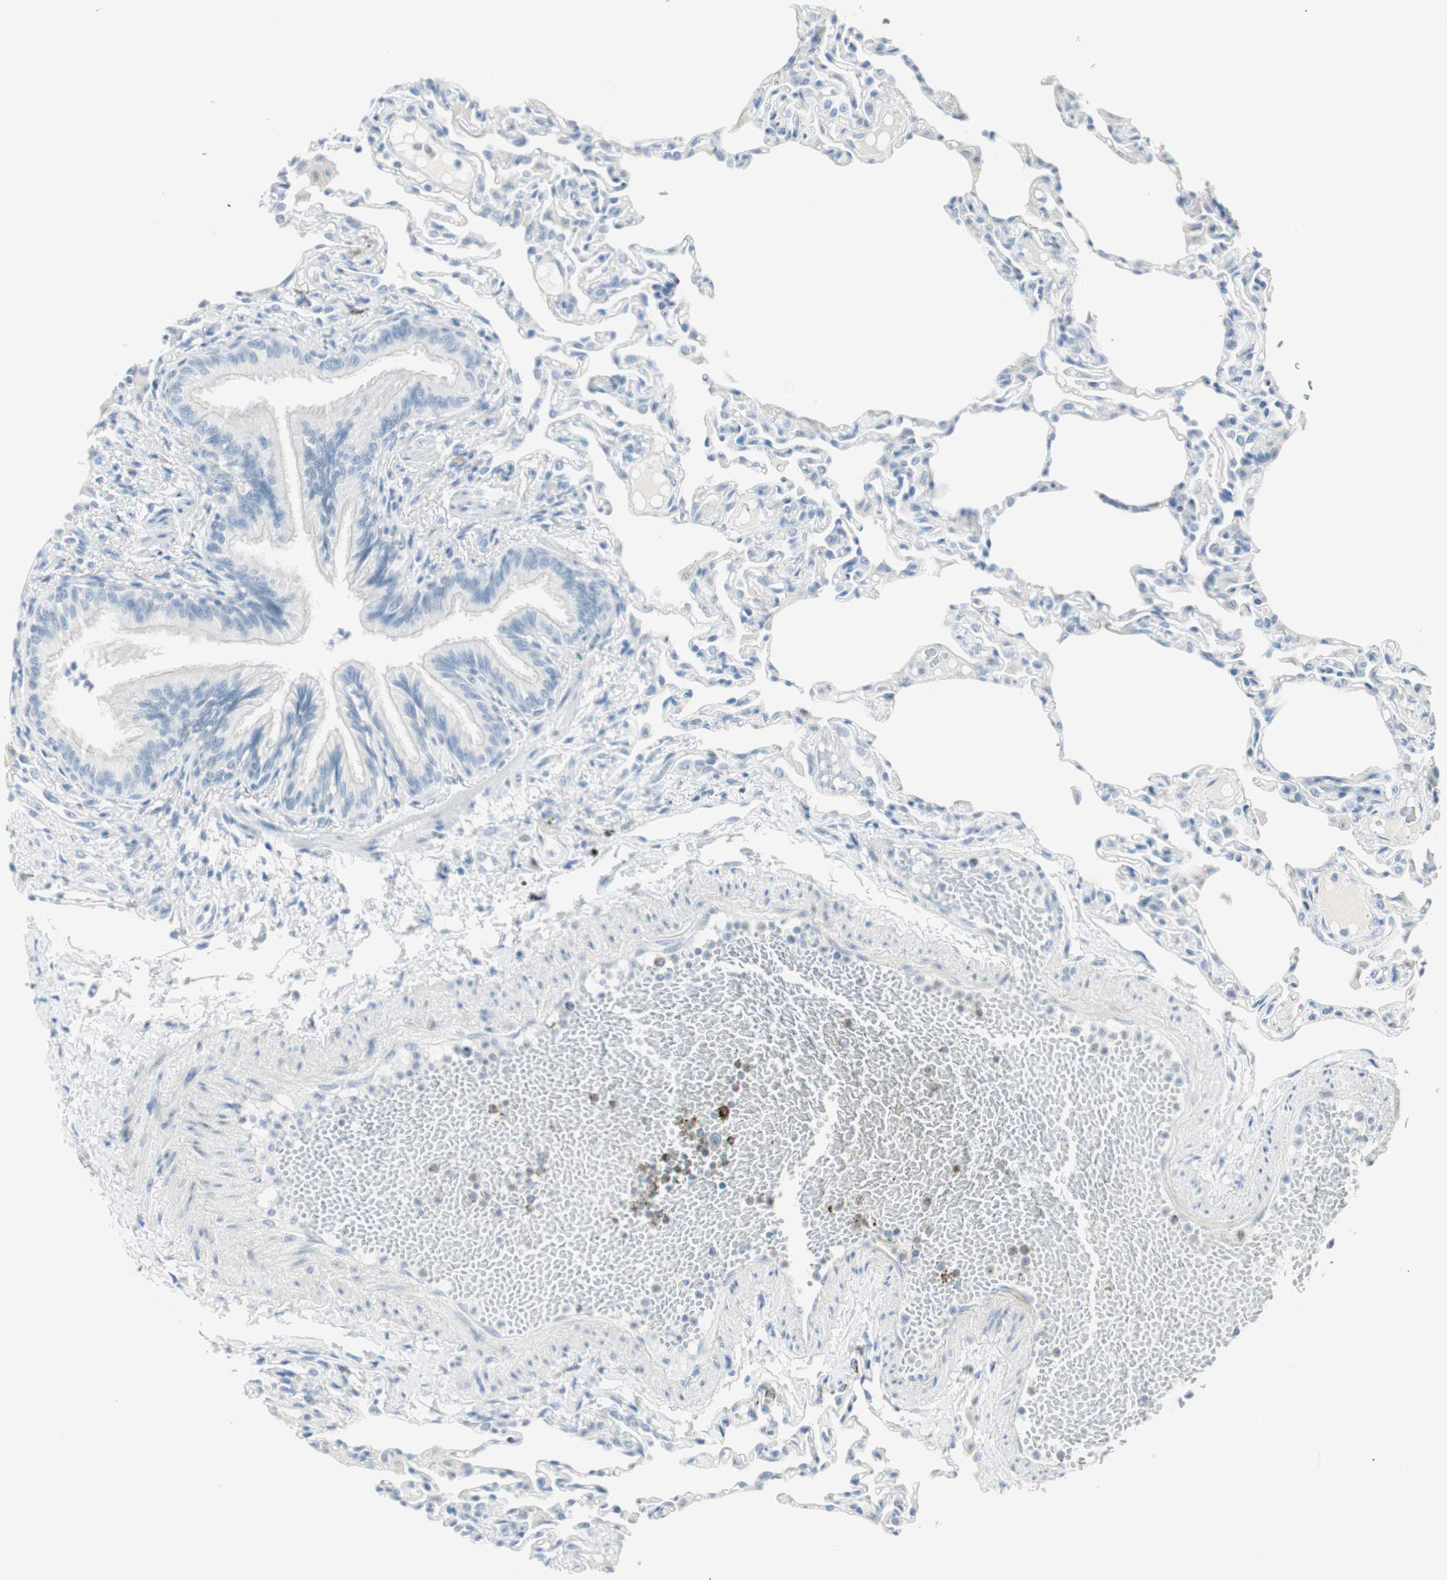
{"staining": {"intensity": "negative", "quantity": "none", "location": "none"}, "tissue": "lung", "cell_type": "Alveolar cells", "image_type": "normal", "snomed": [{"axis": "morphology", "description": "Normal tissue, NOS"}, {"axis": "topography", "description": "Lung"}], "caption": "A high-resolution micrograph shows immunohistochemistry staining of benign lung, which reveals no significant expression in alveolar cells.", "gene": "MLLT10", "patient": {"sex": "female", "age": 49}}